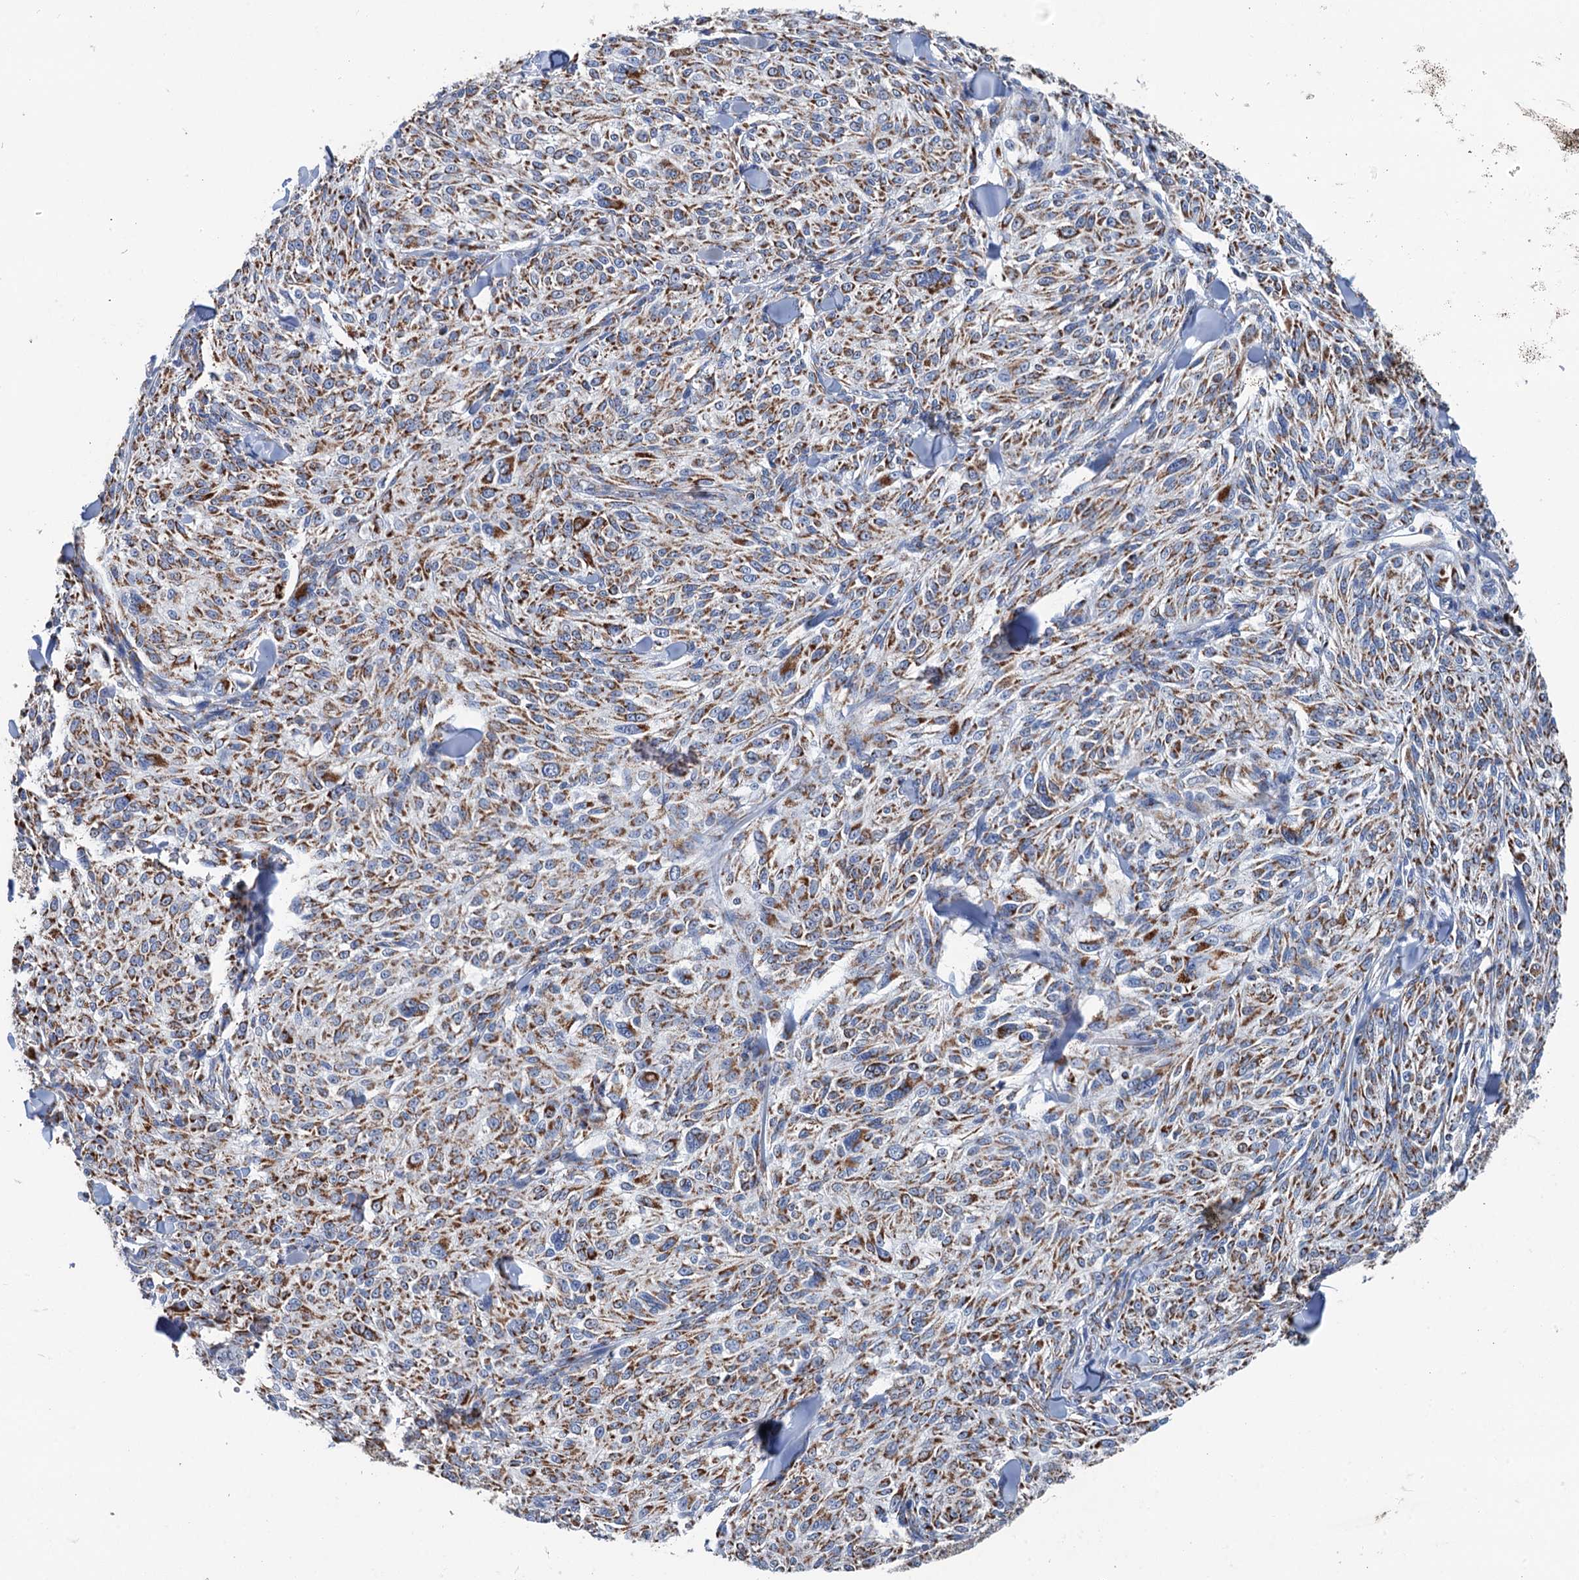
{"staining": {"intensity": "moderate", "quantity": ">75%", "location": "cytoplasmic/membranous"}, "tissue": "melanoma", "cell_type": "Tumor cells", "image_type": "cancer", "snomed": [{"axis": "morphology", "description": "Malignant melanoma, NOS"}, {"axis": "topography", "description": "Skin of trunk"}], "caption": "Protein expression analysis of melanoma demonstrates moderate cytoplasmic/membranous positivity in approximately >75% of tumor cells.", "gene": "IVD", "patient": {"sex": "male", "age": 71}}